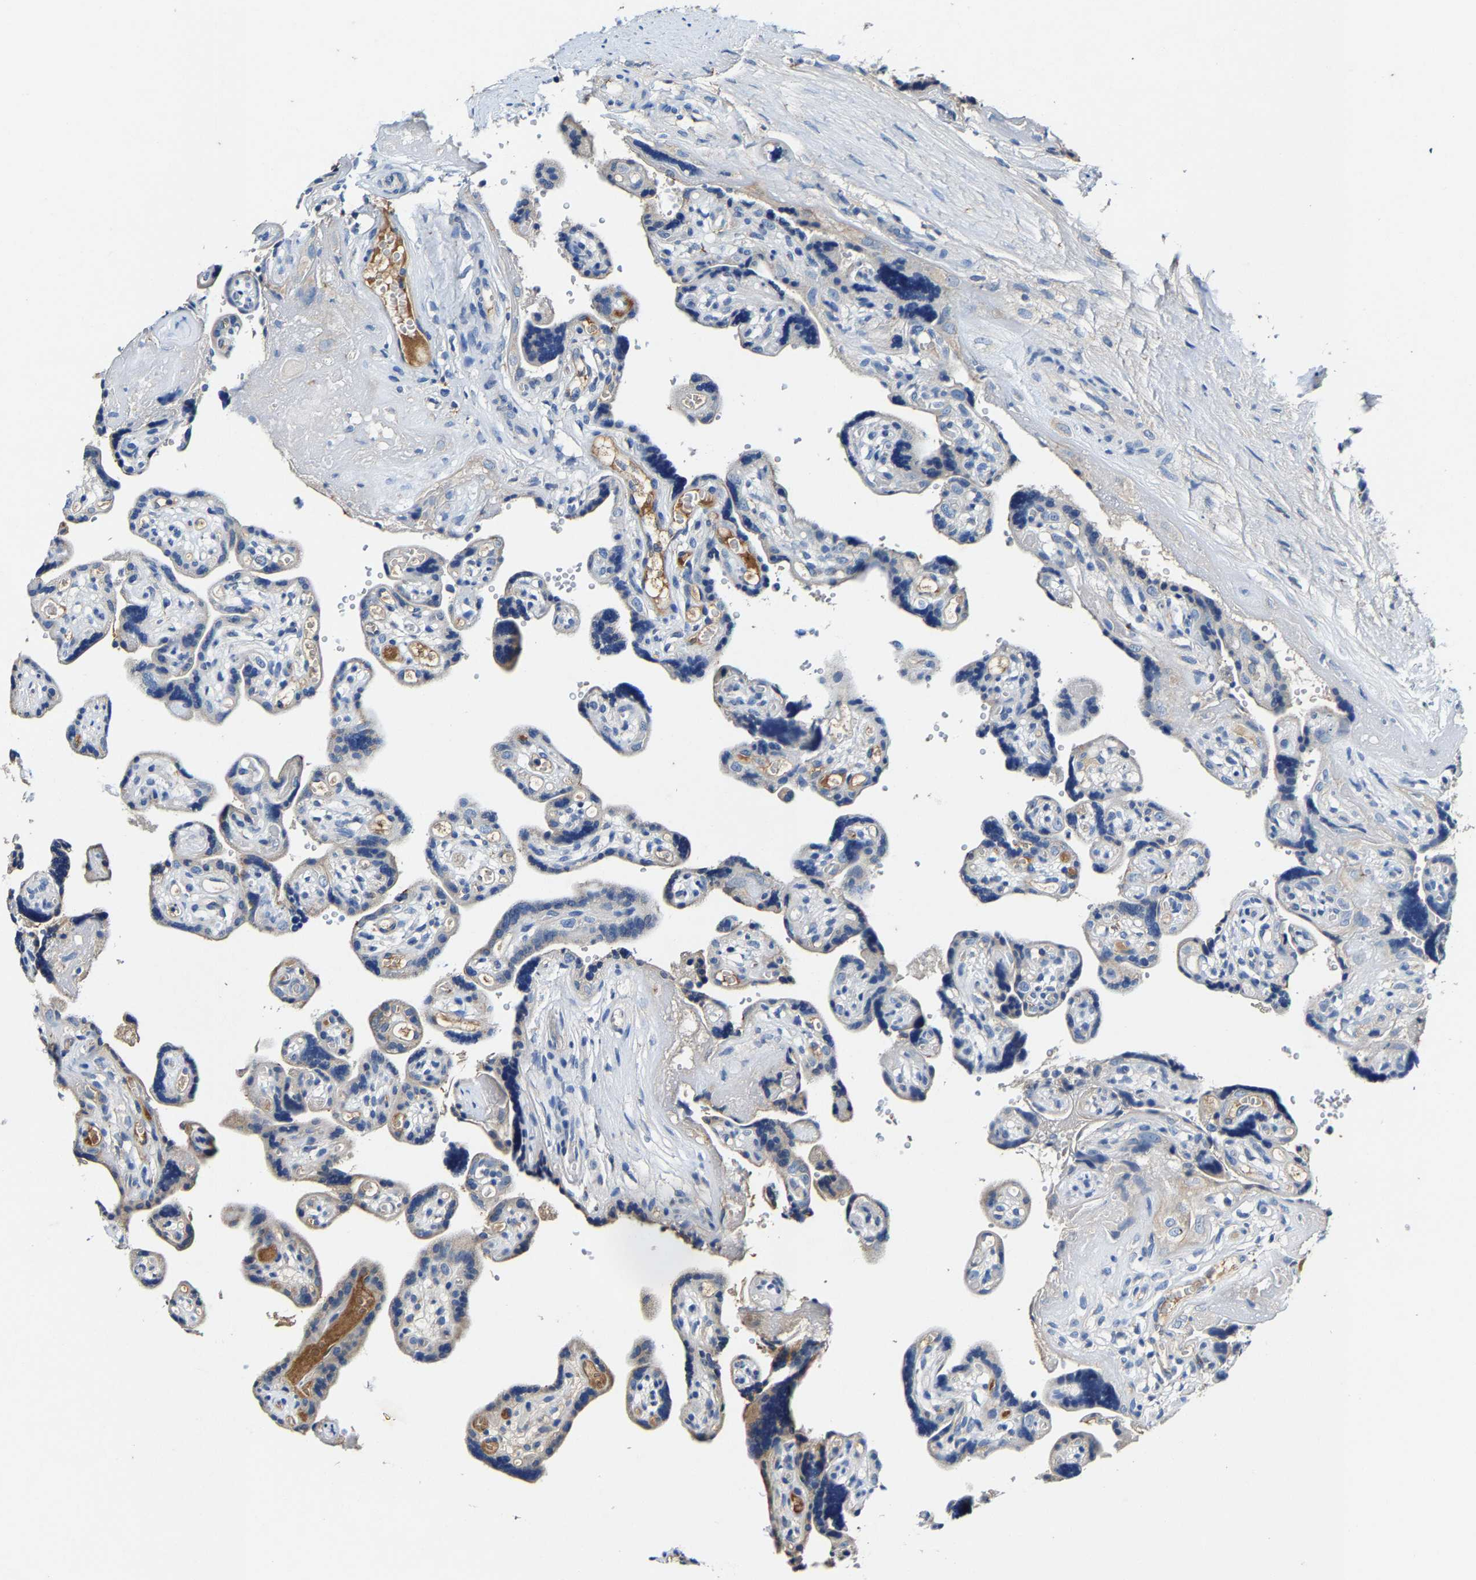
{"staining": {"intensity": "negative", "quantity": "none", "location": "none"}, "tissue": "placenta", "cell_type": "Decidual cells", "image_type": "normal", "snomed": [{"axis": "morphology", "description": "Normal tissue, NOS"}, {"axis": "topography", "description": "Placenta"}], "caption": "This micrograph is of normal placenta stained with immunohistochemistry to label a protein in brown with the nuclei are counter-stained blue. There is no staining in decidual cells. (DAB IHC with hematoxylin counter stain).", "gene": "SLC25A25", "patient": {"sex": "female", "age": 30}}